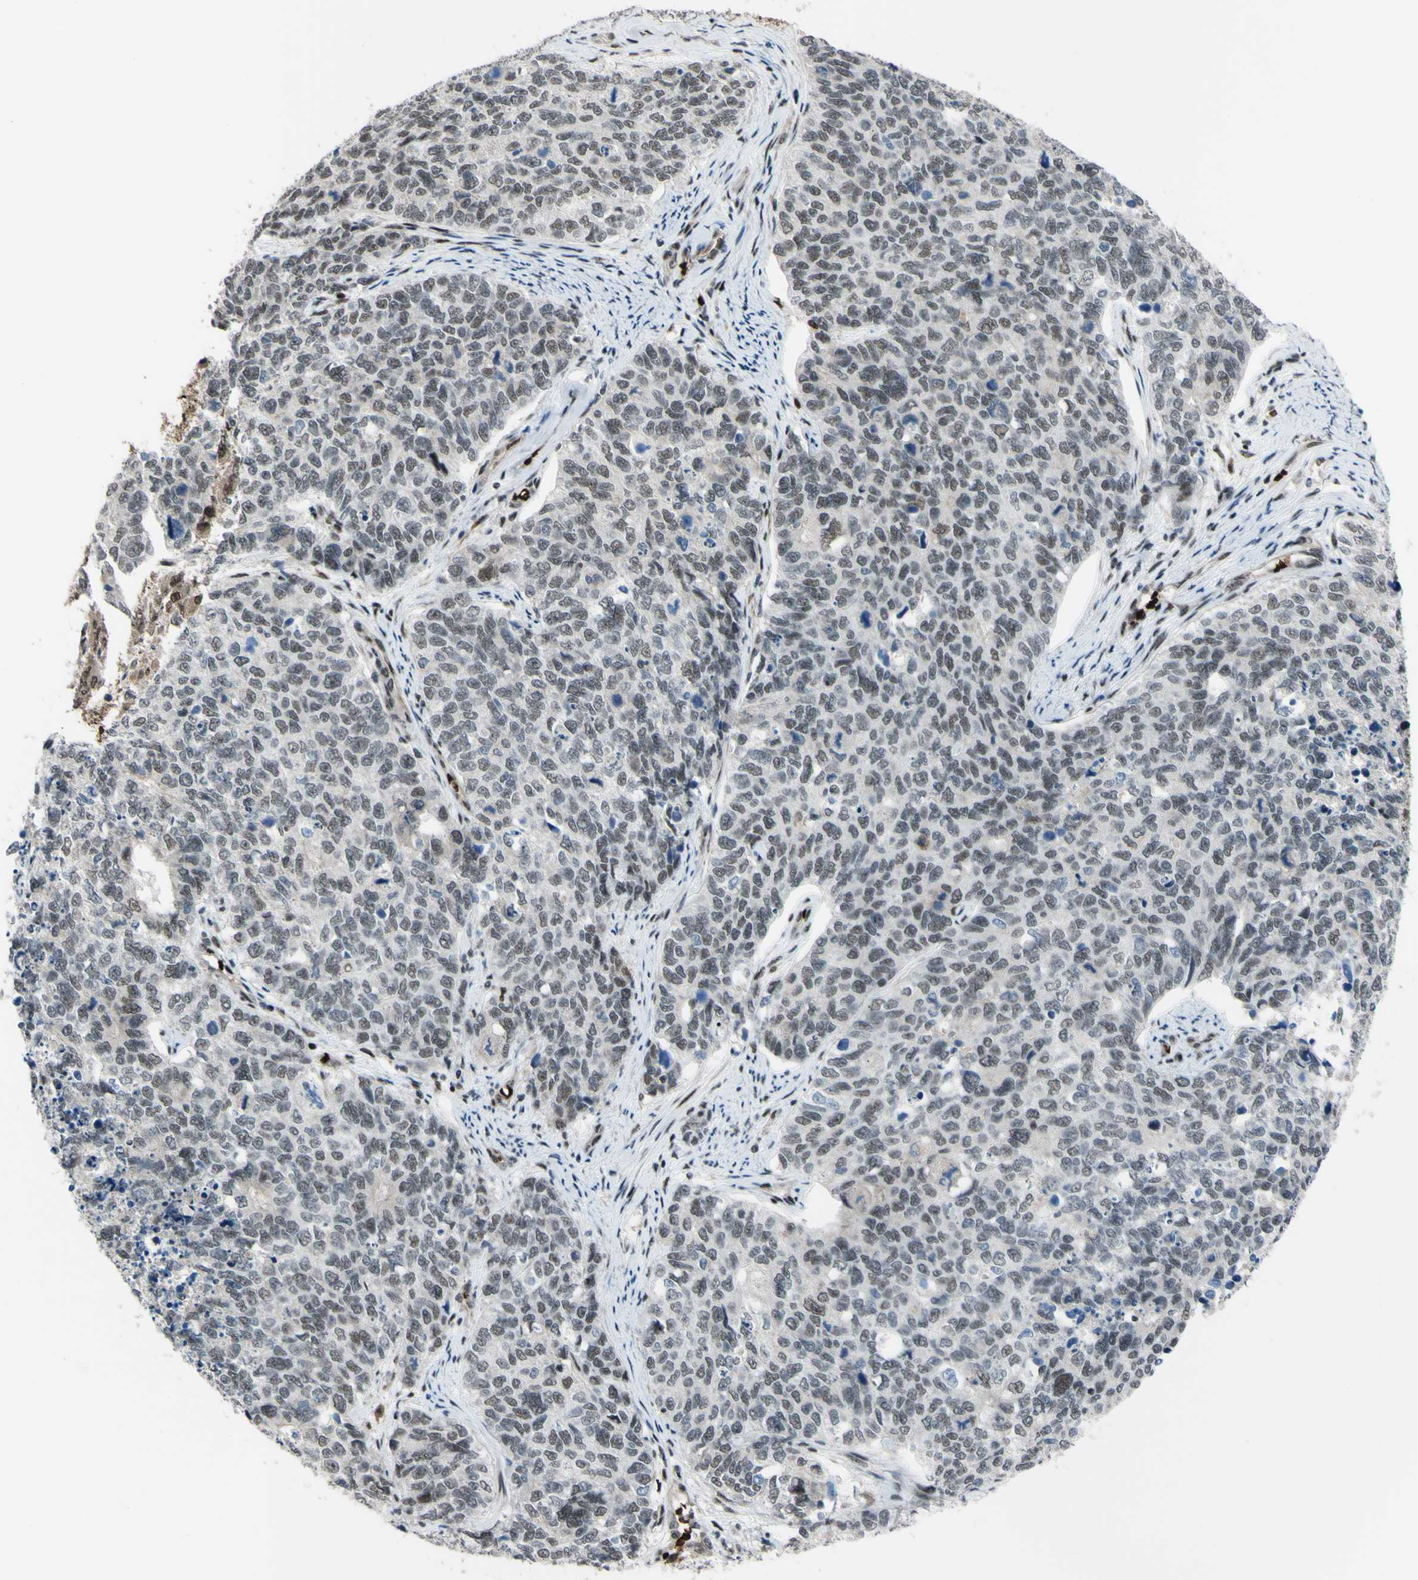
{"staining": {"intensity": "weak", "quantity": ">75%", "location": "nuclear"}, "tissue": "cervical cancer", "cell_type": "Tumor cells", "image_type": "cancer", "snomed": [{"axis": "morphology", "description": "Squamous cell carcinoma, NOS"}, {"axis": "topography", "description": "Cervix"}], "caption": "Immunohistochemistry (IHC) staining of cervical cancer, which exhibits low levels of weak nuclear positivity in approximately >75% of tumor cells indicating weak nuclear protein positivity. The staining was performed using DAB (brown) for protein detection and nuclei were counterstained in hematoxylin (blue).", "gene": "THAP12", "patient": {"sex": "female", "age": 63}}